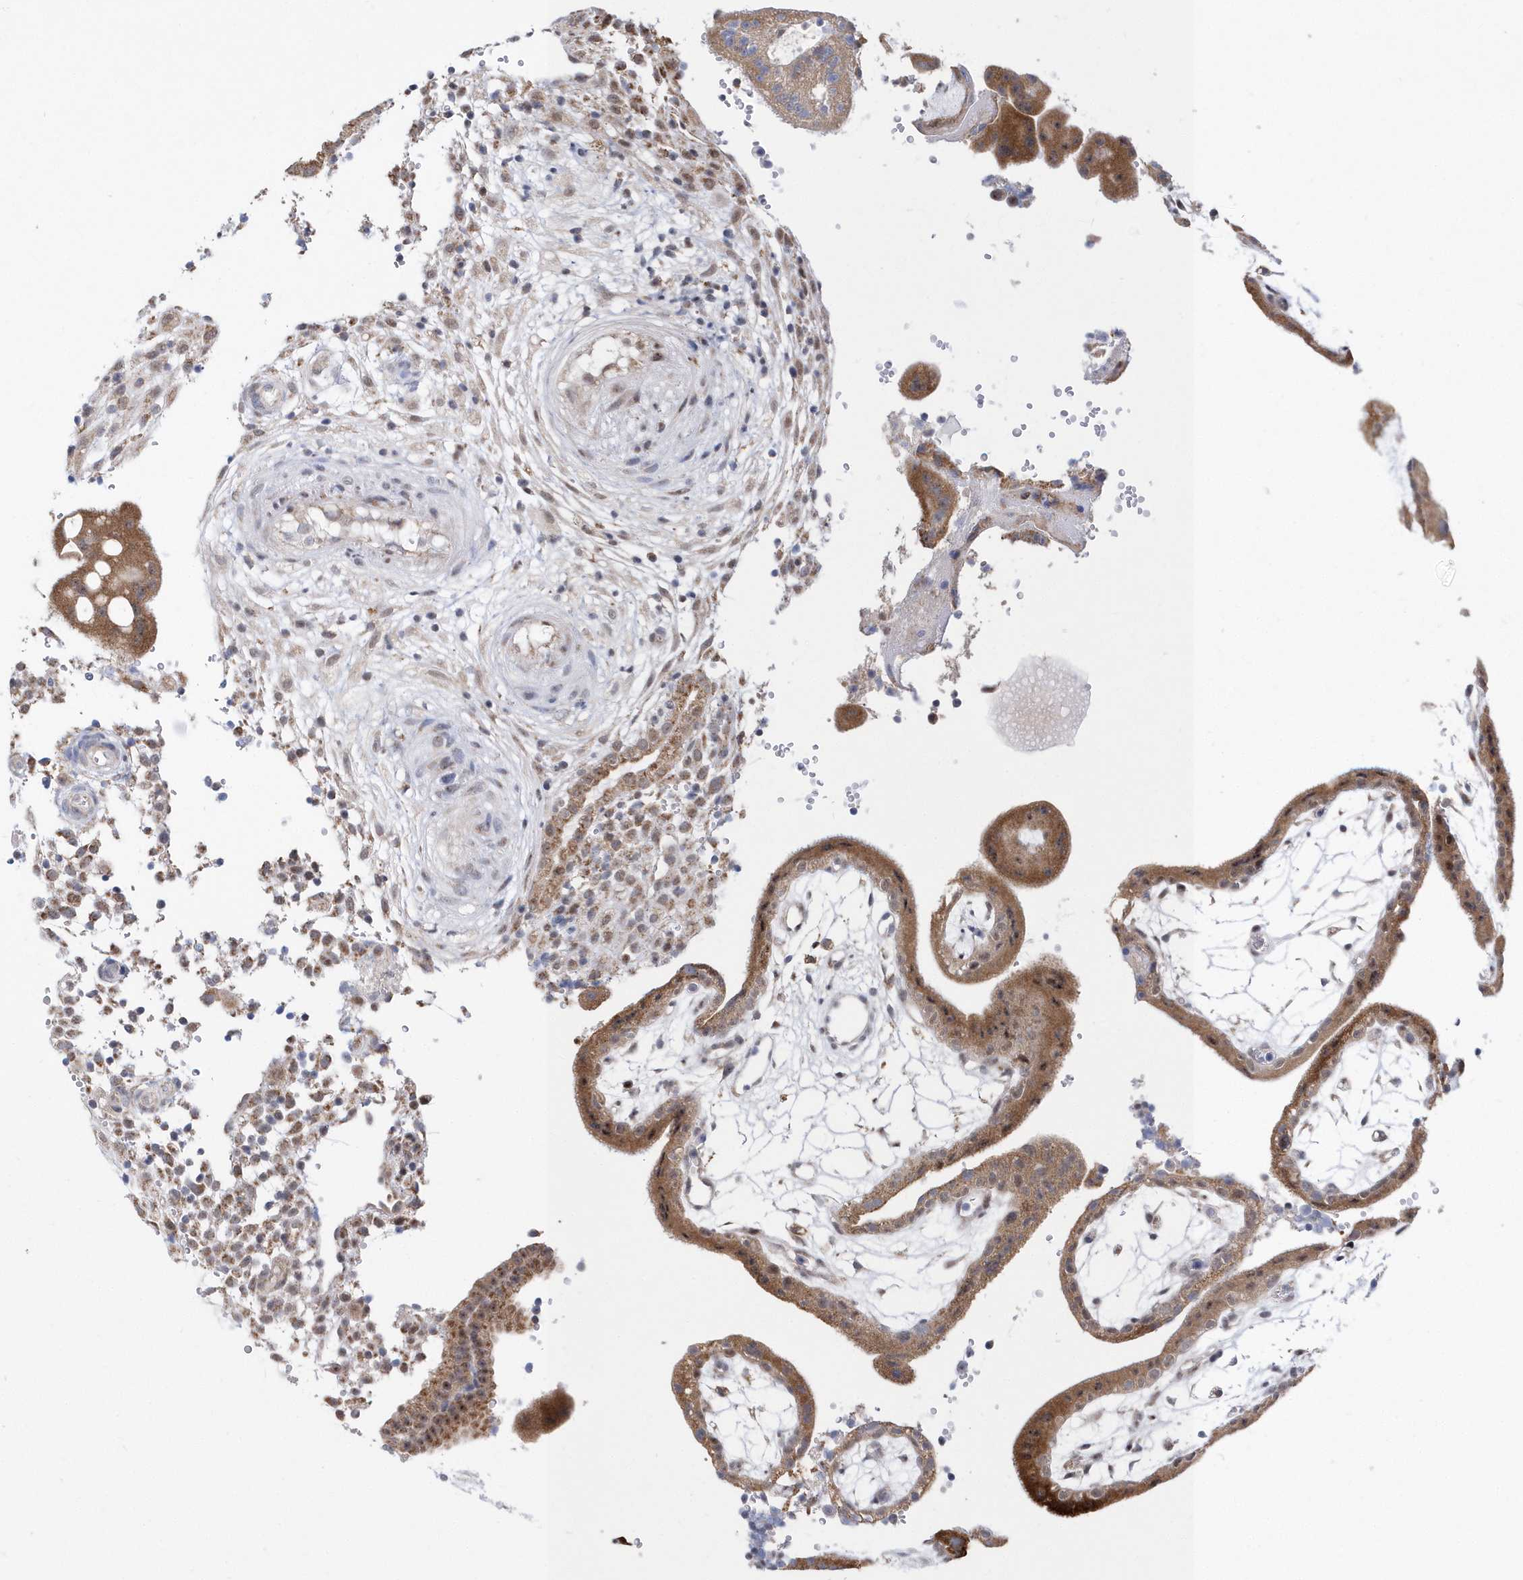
{"staining": {"intensity": "moderate", "quantity": ">75%", "location": "cytoplasmic/membranous"}, "tissue": "placenta", "cell_type": "Trophoblastic cells", "image_type": "normal", "snomed": [{"axis": "morphology", "description": "Normal tissue, NOS"}, {"axis": "topography", "description": "Placenta"}], "caption": "Trophoblastic cells demonstrate medium levels of moderate cytoplasmic/membranous expression in approximately >75% of cells in unremarkable human placenta. The protein is stained brown, and the nuclei are stained in blue (DAB IHC with brightfield microscopy, high magnification).", "gene": "SPATA5", "patient": {"sex": "female", "age": 18}}